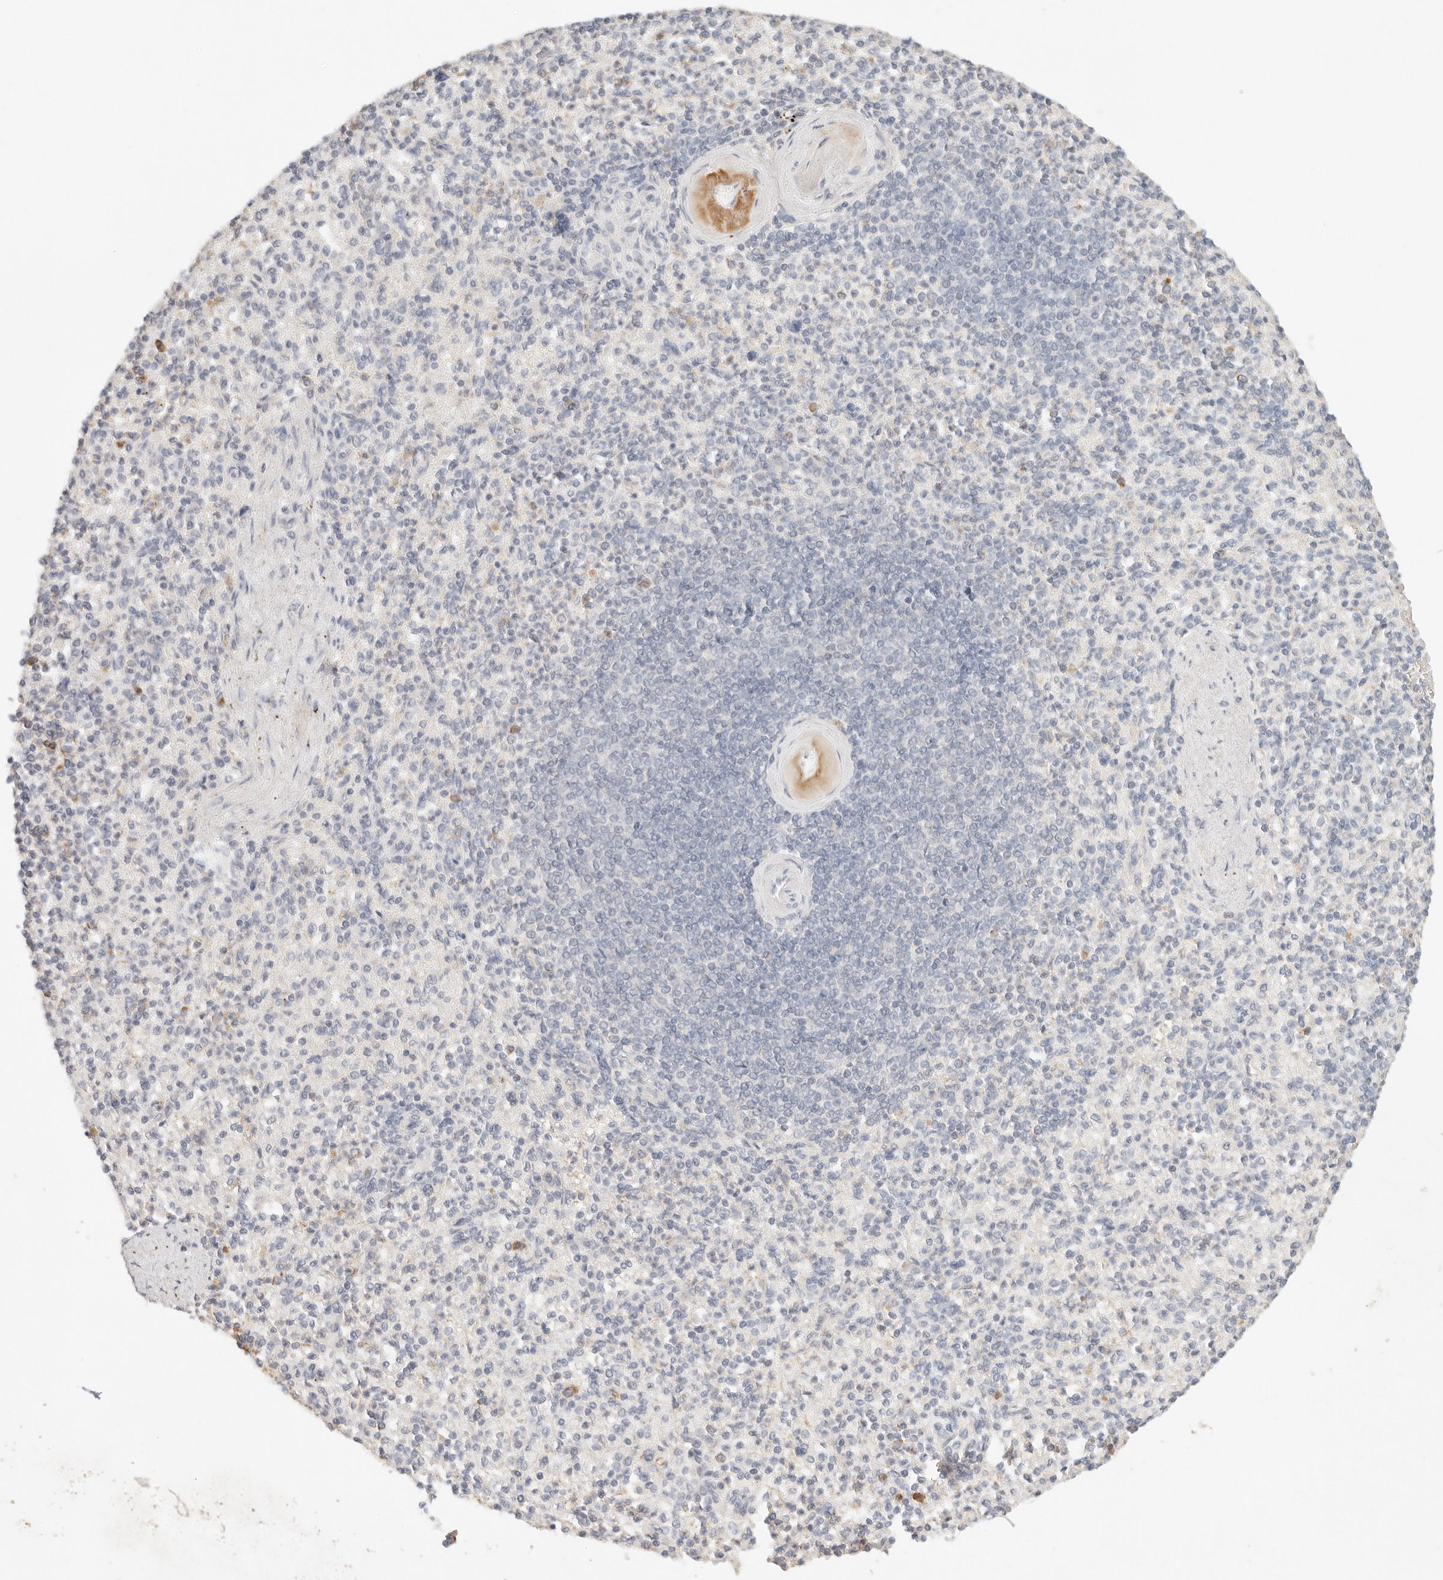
{"staining": {"intensity": "negative", "quantity": "none", "location": "none"}, "tissue": "spleen", "cell_type": "Cells in red pulp", "image_type": "normal", "snomed": [{"axis": "morphology", "description": "Normal tissue, NOS"}, {"axis": "topography", "description": "Spleen"}], "caption": "Immunohistochemistry (IHC) micrograph of normal human spleen stained for a protein (brown), which displays no staining in cells in red pulp.", "gene": "SPHK1", "patient": {"sex": "female", "age": 74}}